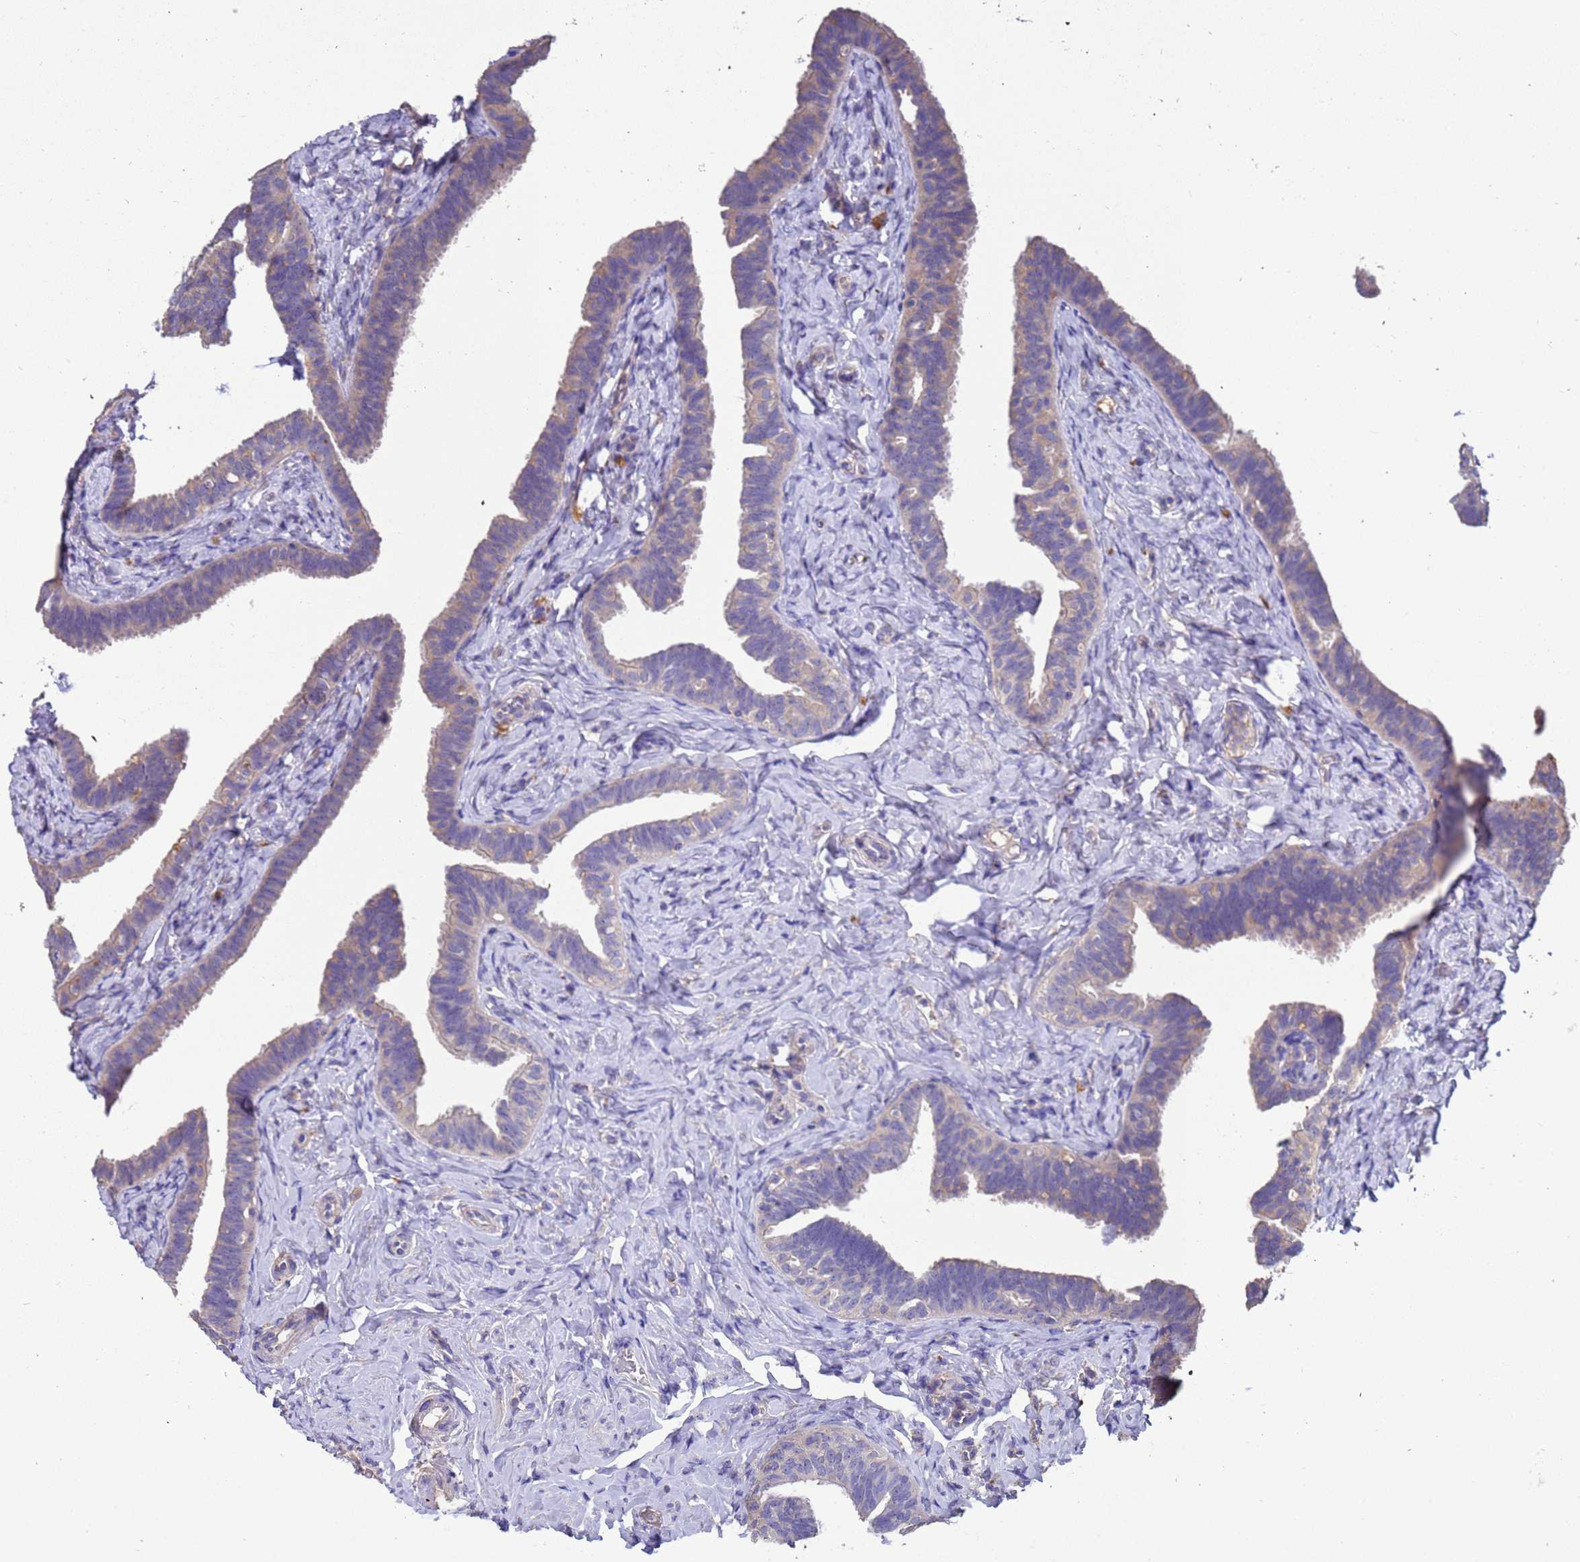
{"staining": {"intensity": "weak", "quantity": "25%-75%", "location": "cytoplasmic/membranous"}, "tissue": "fallopian tube", "cell_type": "Glandular cells", "image_type": "normal", "snomed": [{"axis": "morphology", "description": "Normal tissue, NOS"}, {"axis": "topography", "description": "Fallopian tube"}], "caption": "There is low levels of weak cytoplasmic/membranous expression in glandular cells of unremarkable fallopian tube, as demonstrated by immunohistochemical staining (brown color).", "gene": "SRL", "patient": {"sex": "female", "age": 39}}